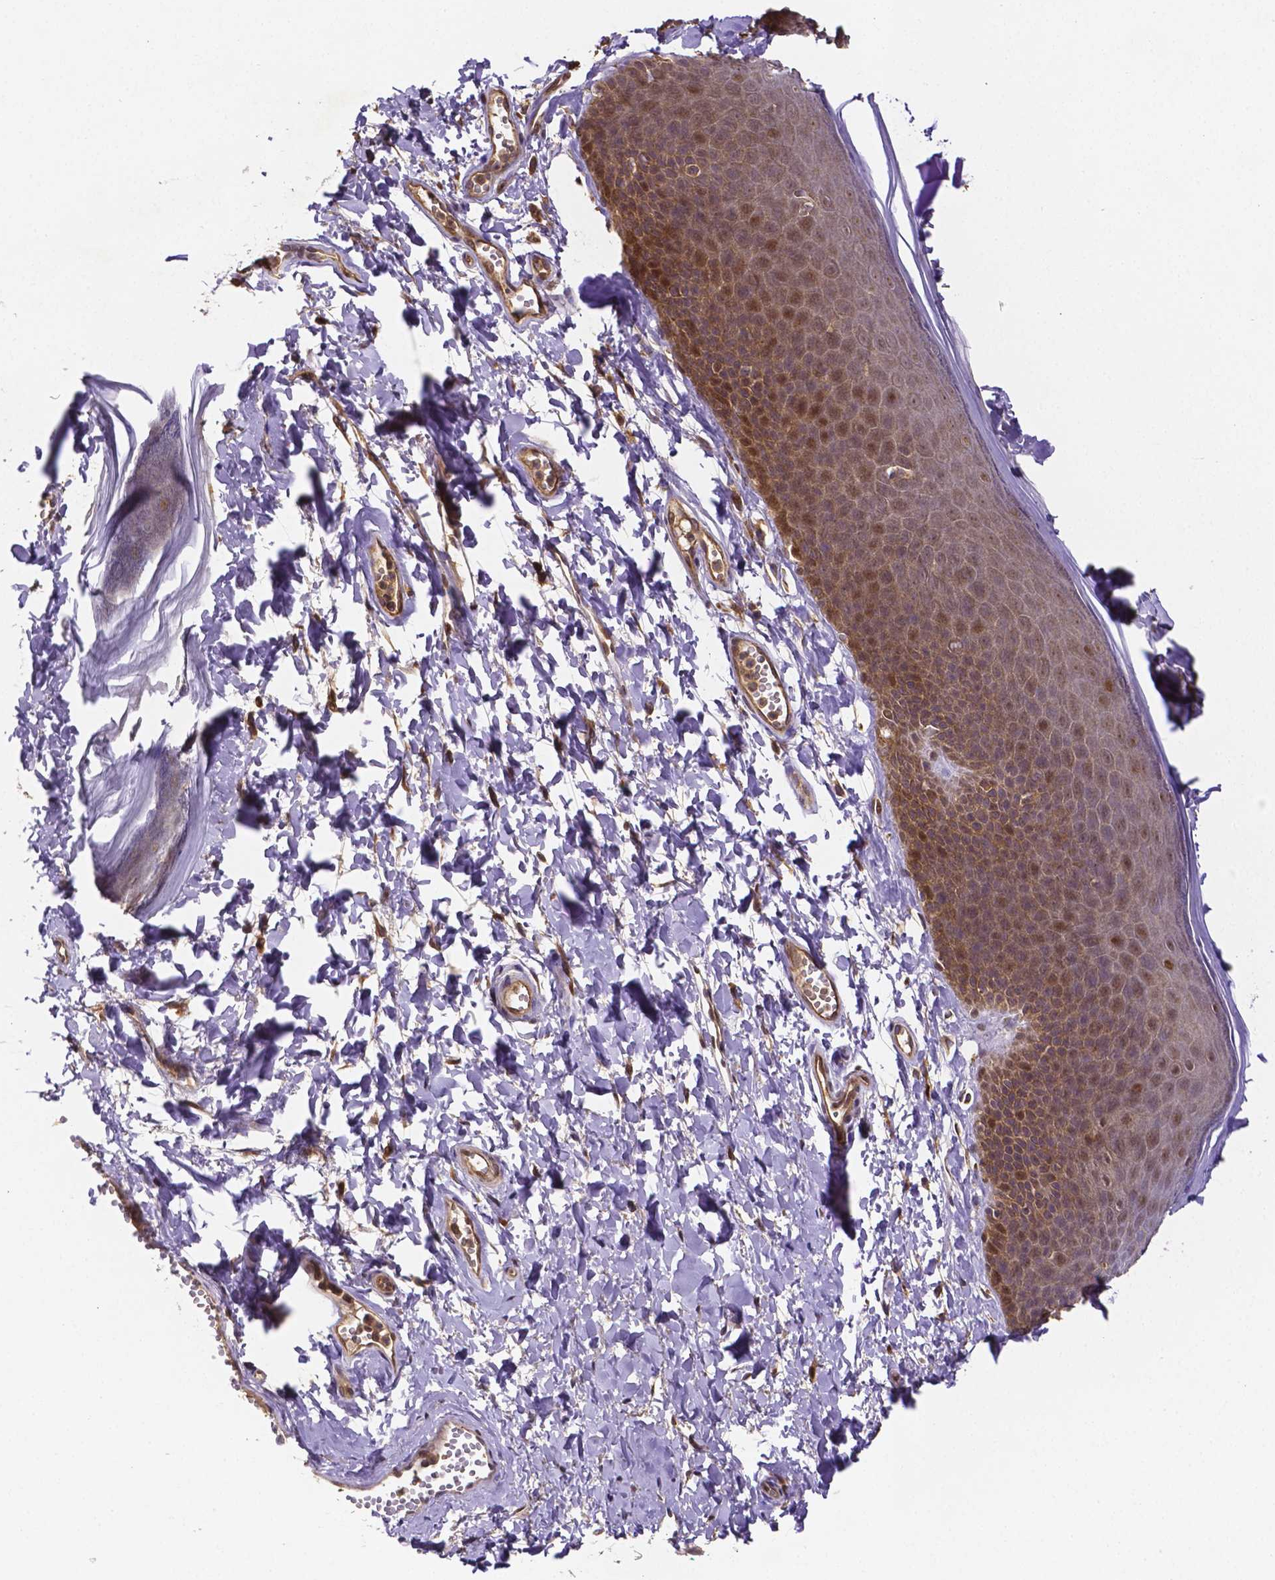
{"staining": {"intensity": "moderate", "quantity": ">75%", "location": "cytoplasmic/membranous,nuclear"}, "tissue": "skin", "cell_type": "Epidermal cells", "image_type": "normal", "snomed": [{"axis": "morphology", "description": "Normal tissue, NOS"}, {"axis": "topography", "description": "Anal"}], "caption": "Brown immunohistochemical staining in normal skin demonstrates moderate cytoplasmic/membranous,nuclear staining in approximately >75% of epidermal cells.", "gene": "RNF123", "patient": {"sex": "male", "age": 53}}